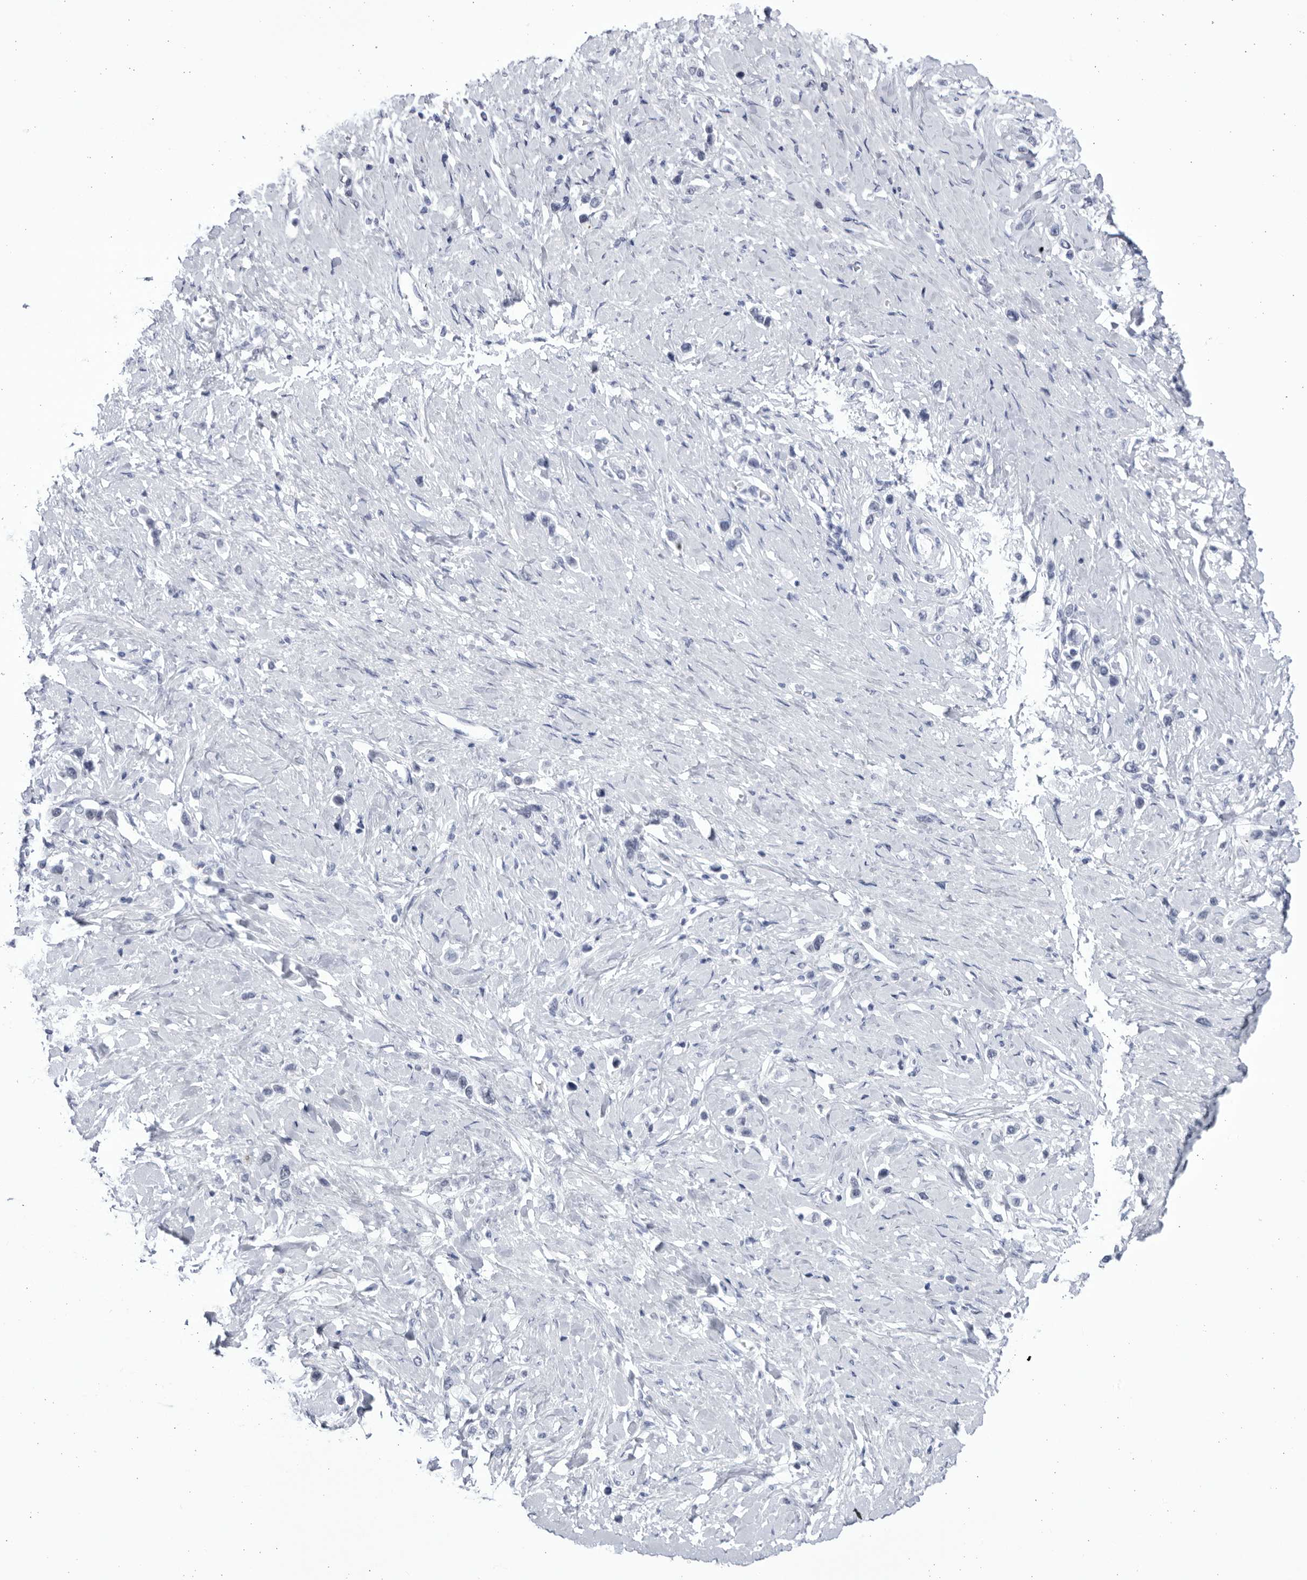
{"staining": {"intensity": "negative", "quantity": "none", "location": "none"}, "tissue": "stomach cancer", "cell_type": "Tumor cells", "image_type": "cancer", "snomed": [{"axis": "morphology", "description": "Adenocarcinoma, NOS"}, {"axis": "topography", "description": "Stomach"}], "caption": "Immunohistochemical staining of stomach cancer (adenocarcinoma) reveals no significant positivity in tumor cells. The staining is performed using DAB brown chromogen with nuclei counter-stained in using hematoxylin.", "gene": "CCDC181", "patient": {"sex": "female", "age": 65}}